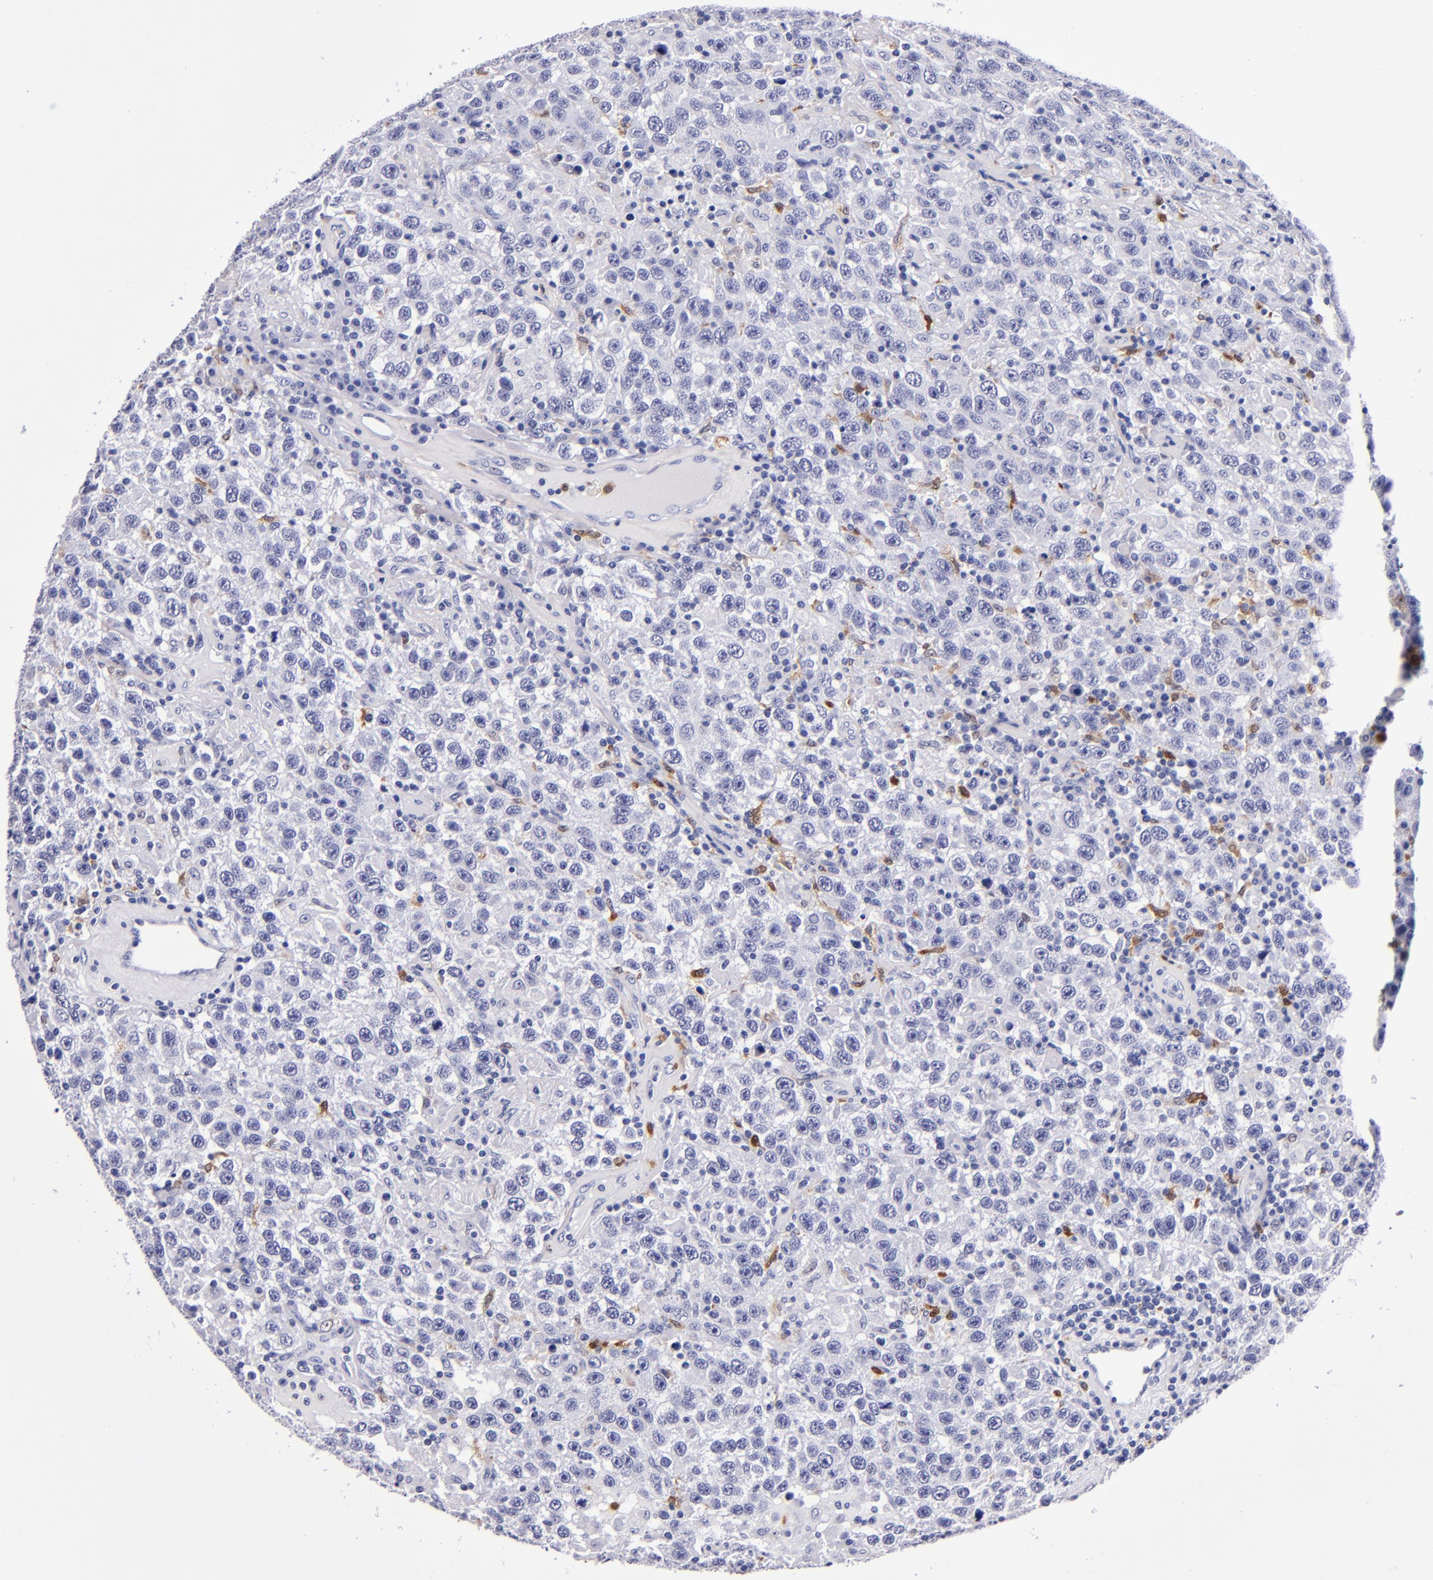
{"staining": {"intensity": "negative", "quantity": "none", "location": "none"}, "tissue": "testis cancer", "cell_type": "Tumor cells", "image_type": "cancer", "snomed": [{"axis": "morphology", "description": "Seminoma, NOS"}, {"axis": "topography", "description": "Testis"}], "caption": "Immunohistochemical staining of human seminoma (testis) exhibits no significant positivity in tumor cells. (DAB (3,3'-diaminobenzidine) immunohistochemistry (IHC) visualized using brightfield microscopy, high magnification).", "gene": "S100A8", "patient": {"sex": "male", "age": 41}}